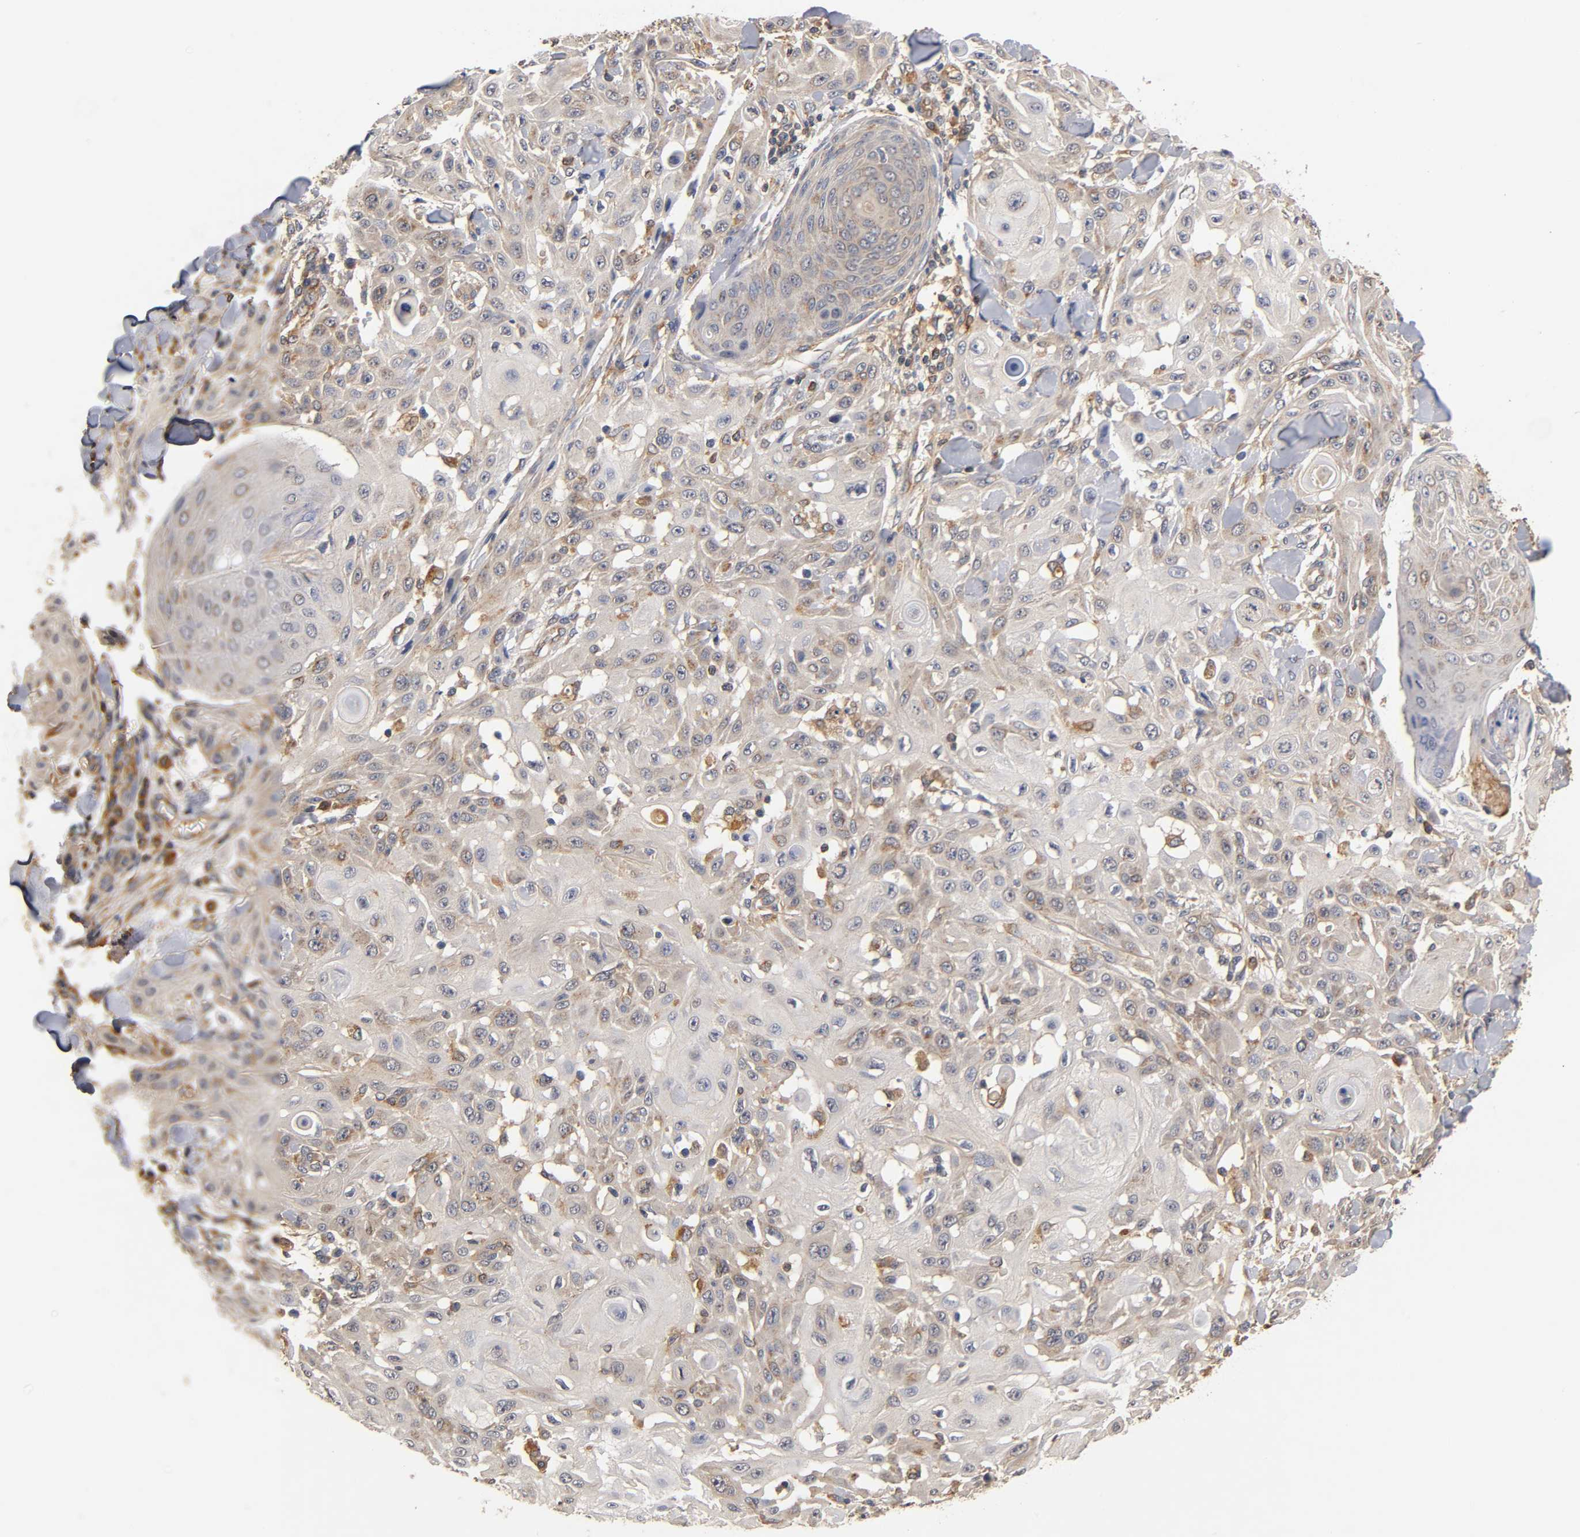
{"staining": {"intensity": "weak", "quantity": "<25%", "location": "cytoplasmic/membranous"}, "tissue": "skin cancer", "cell_type": "Tumor cells", "image_type": "cancer", "snomed": [{"axis": "morphology", "description": "Squamous cell carcinoma, NOS"}, {"axis": "topography", "description": "Skin"}], "caption": "DAB (3,3'-diaminobenzidine) immunohistochemical staining of skin cancer (squamous cell carcinoma) exhibits no significant staining in tumor cells. The staining is performed using DAB brown chromogen with nuclei counter-stained in using hematoxylin.", "gene": "SCAP", "patient": {"sex": "male", "age": 24}}